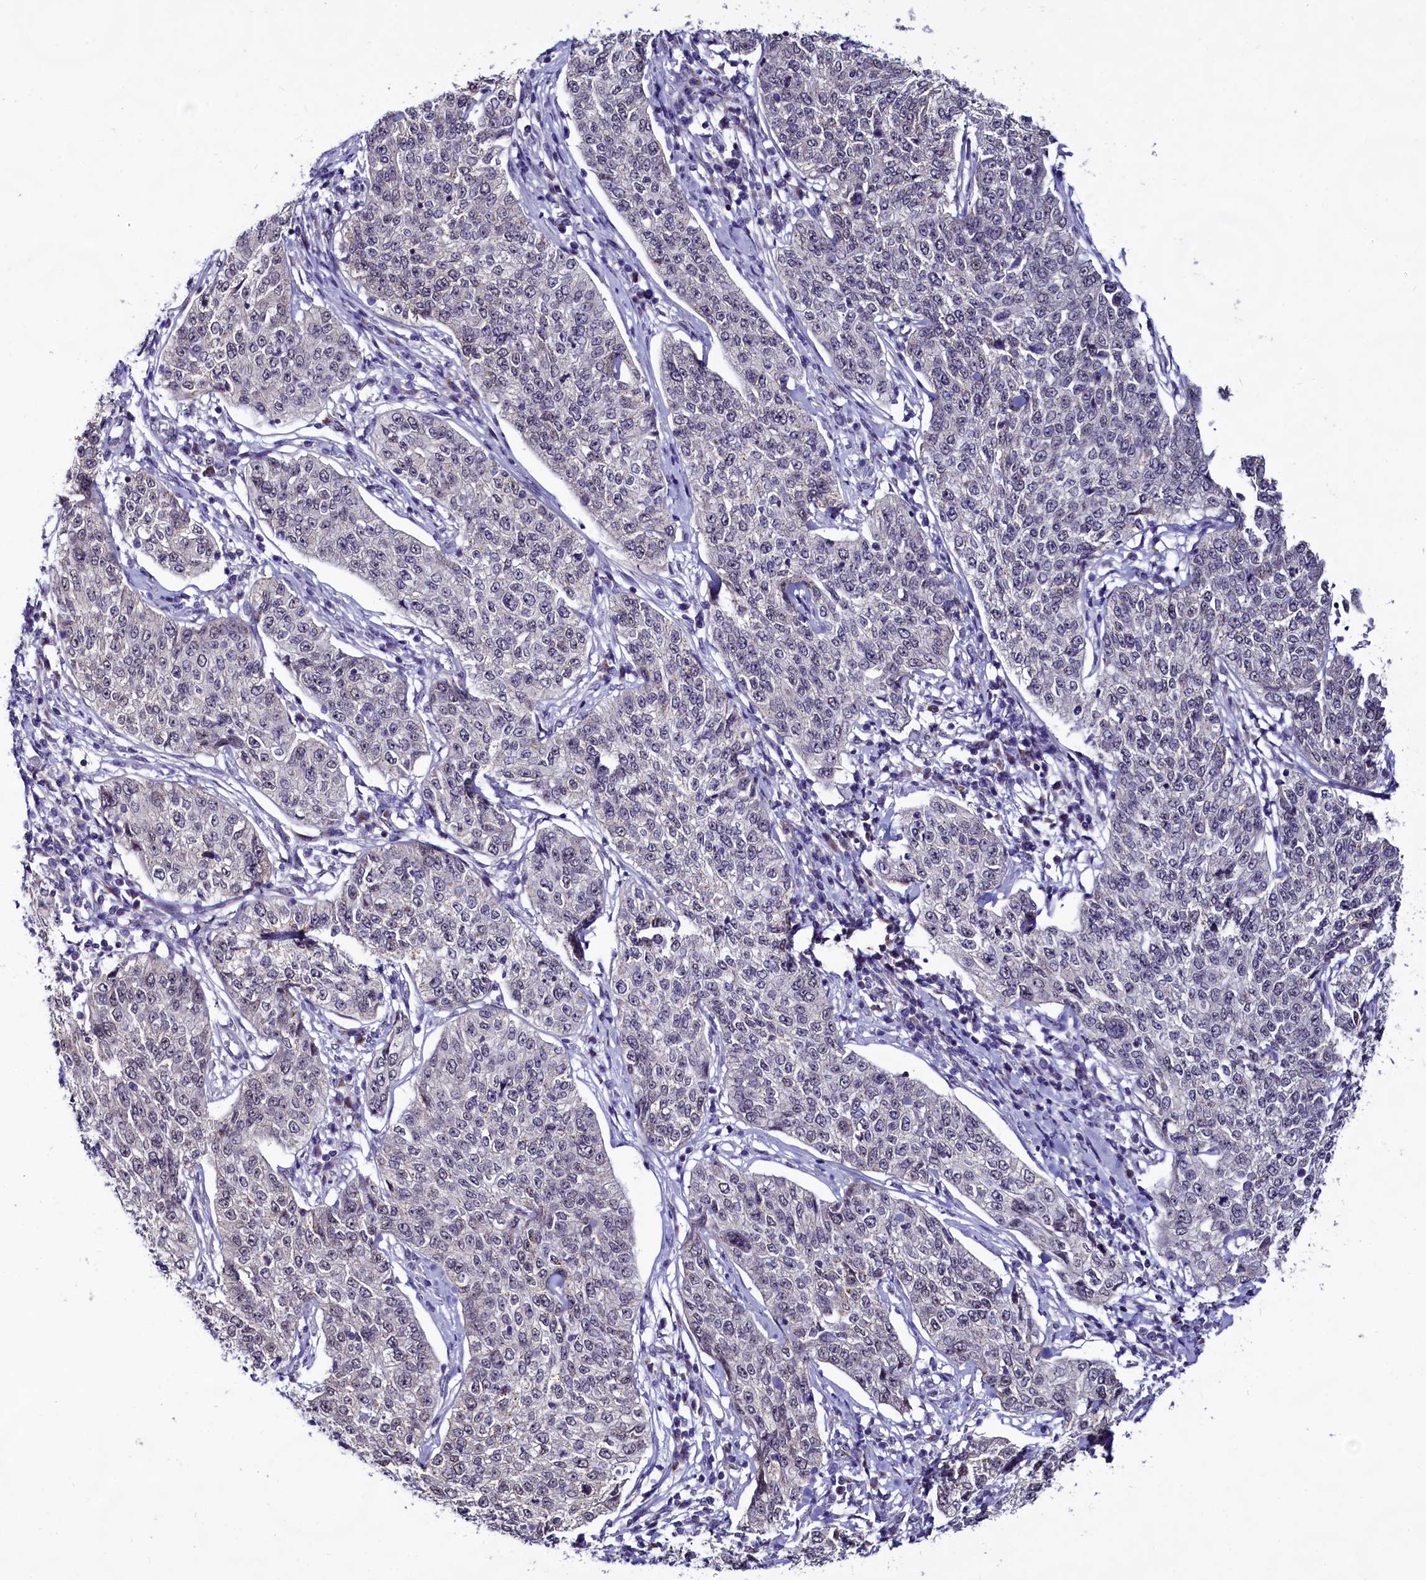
{"staining": {"intensity": "negative", "quantity": "none", "location": "none"}, "tissue": "cervical cancer", "cell_type": "Tumor cells", "image_type": "cancer", "snomed": [{"axis": "morphology", "description": "Squamous cell carcinoma, NOS"}, {"axis": "topography", "description": "Cervix"}], "caption": "A histopathology image of human cervical cancer is negative for staining in tumor cells.", "gene": "SEC24C", "patient": {"sex": "female", "age": 35}}